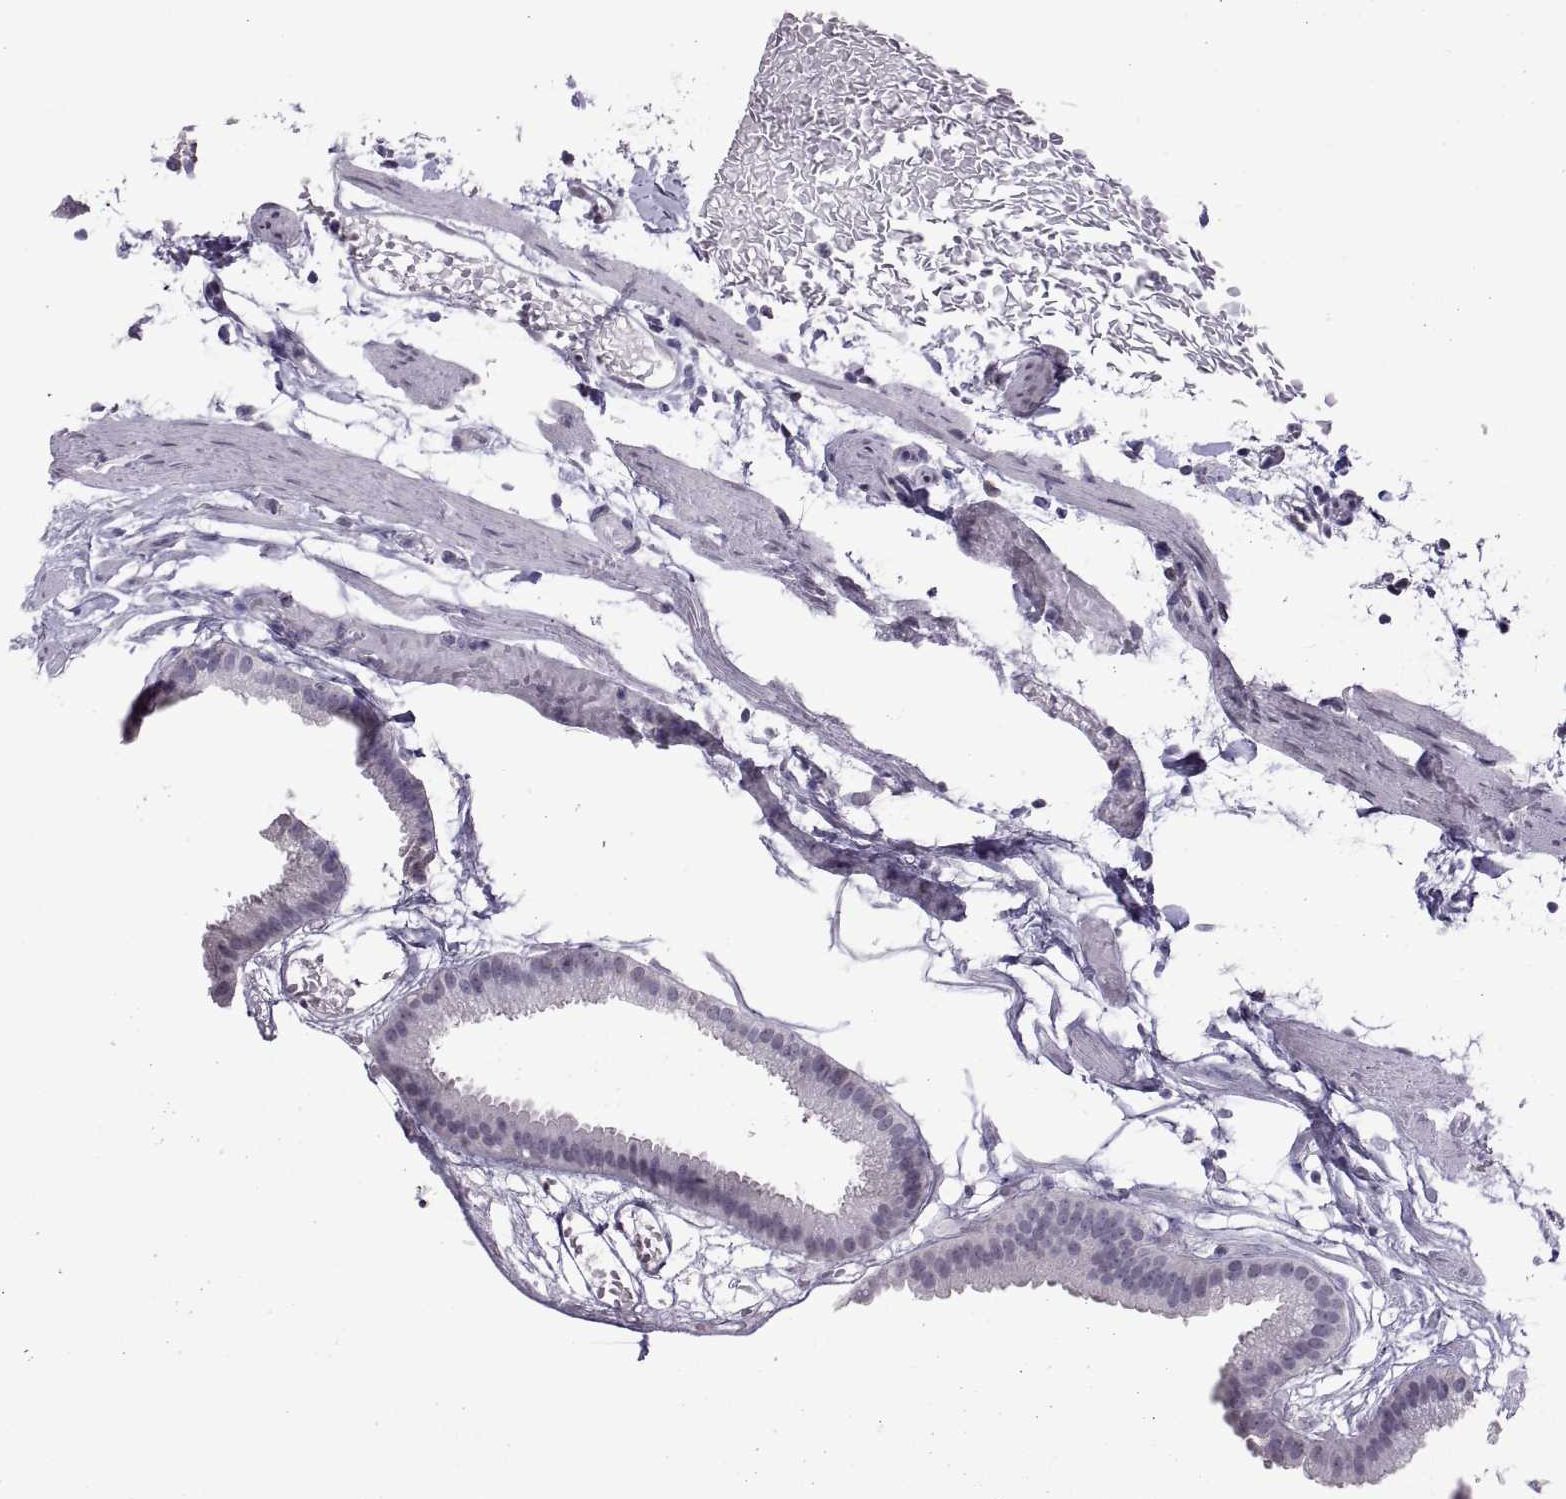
{"staining": {"intensity": "negative", "quantity": "none", "location": "none"}, "tissue": "gallbladder", "cell_type": "Glandular cells", "image_type": "normal", "snomed": [{"axis": "morphology", "description": "Normal tissue, NOS"}, {"axis": "topography", "description": "Gallbladder"}], "caption": "This is an immunohistochemistry image of unremarkable human gallbladder. There is no positivity in glandular cells.", "gene": "KRT77", "patient": {"sex": "female", "age": 45}}